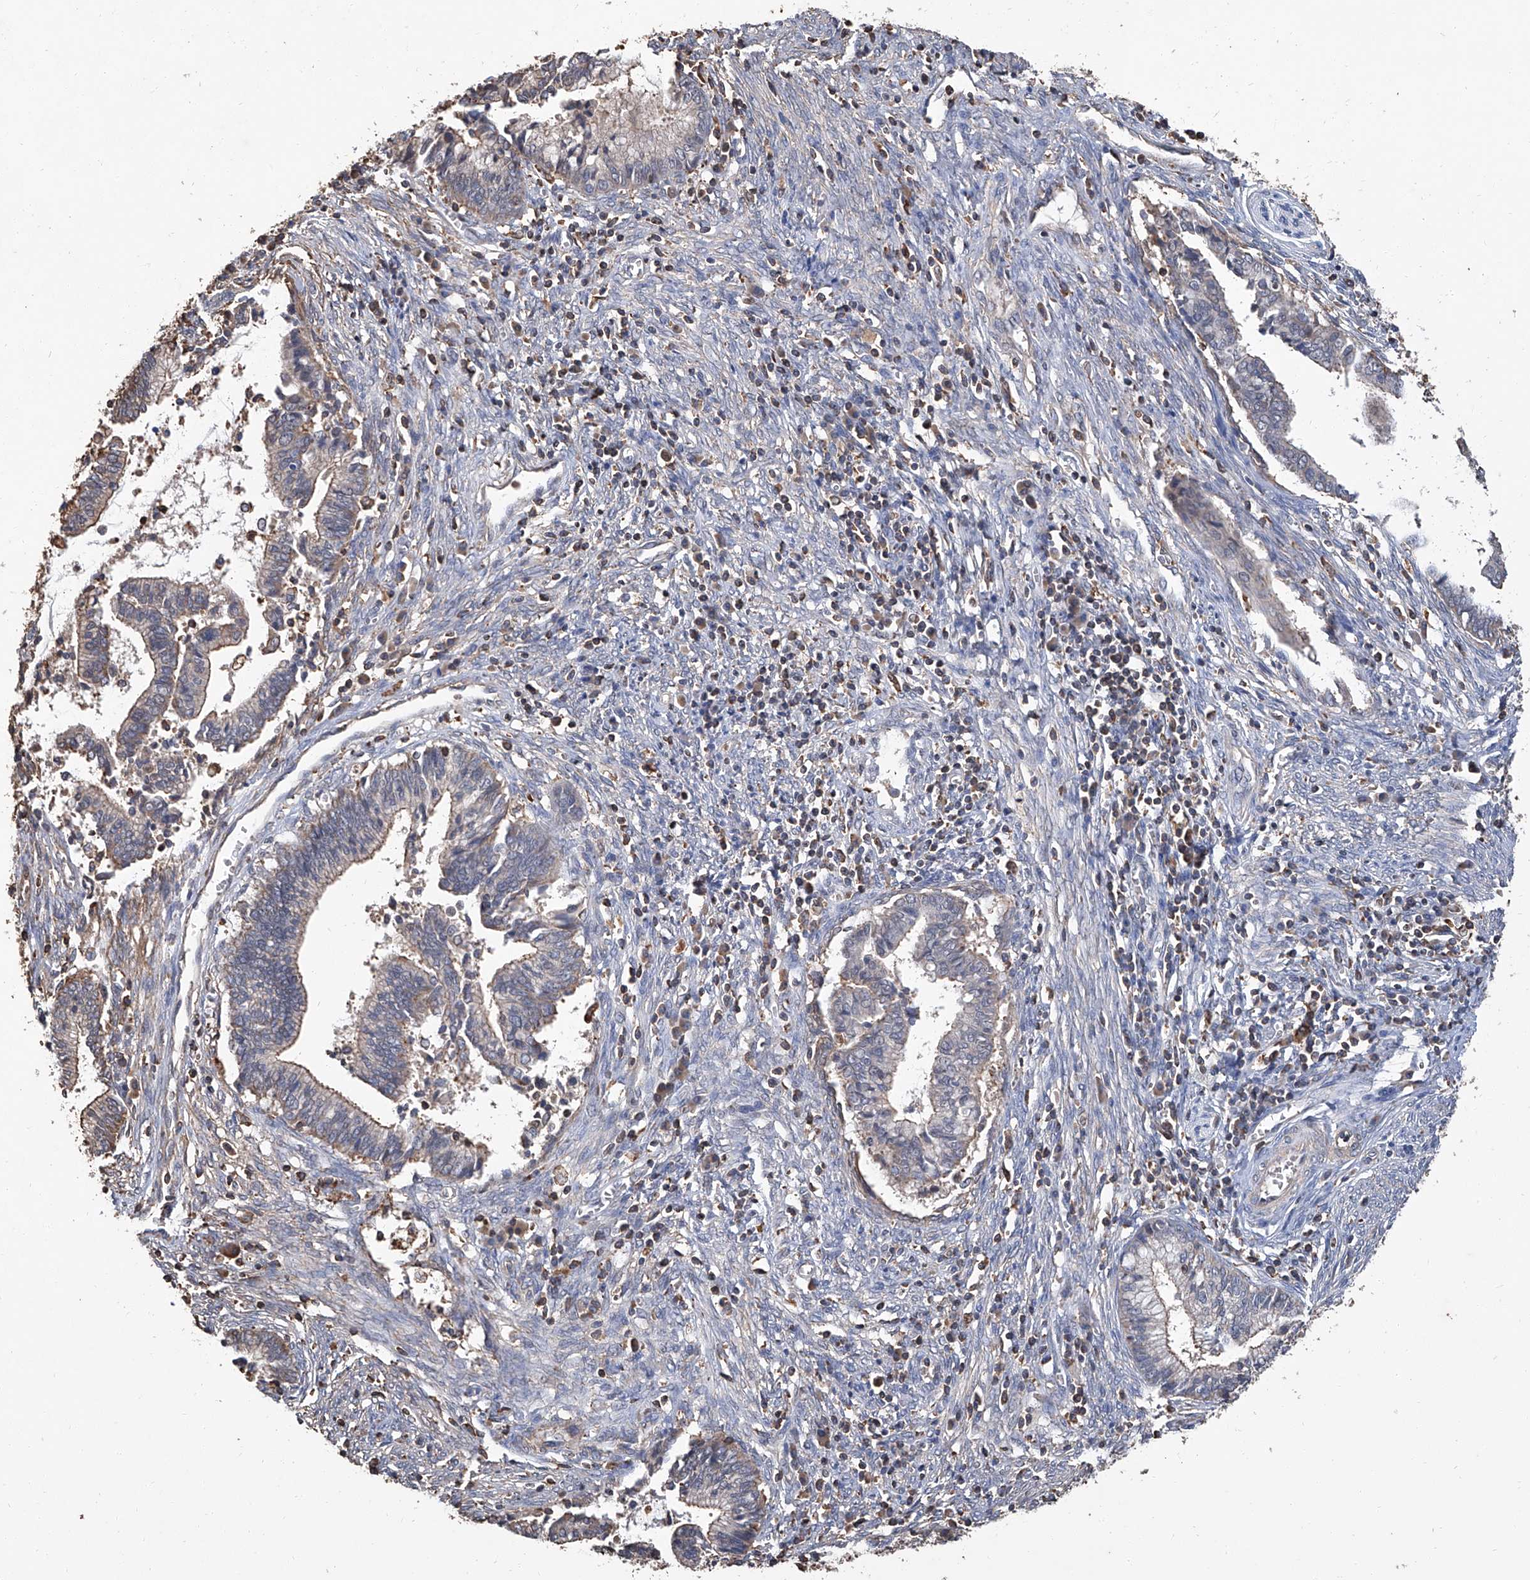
{"staining": {"intensity": "weak", "quantity": "<25%", "location": "cytoplasmic/membranous"}, "tissue": "cervical cancer", "cell_type": "Tumor cells", "image_type": "cancer", "snomed": [{"axis": "morphology", "description": "Adenocarcinoma, NOS"}, {"axis": "topography", "description": "Cervix"}], "caption": "Photomicrograph shows no significant protein staining in tumor cells of cervical cancer (adenocarcinoma).", "gene": "GPT", "patient": {"sex": "female", "age": 44}}